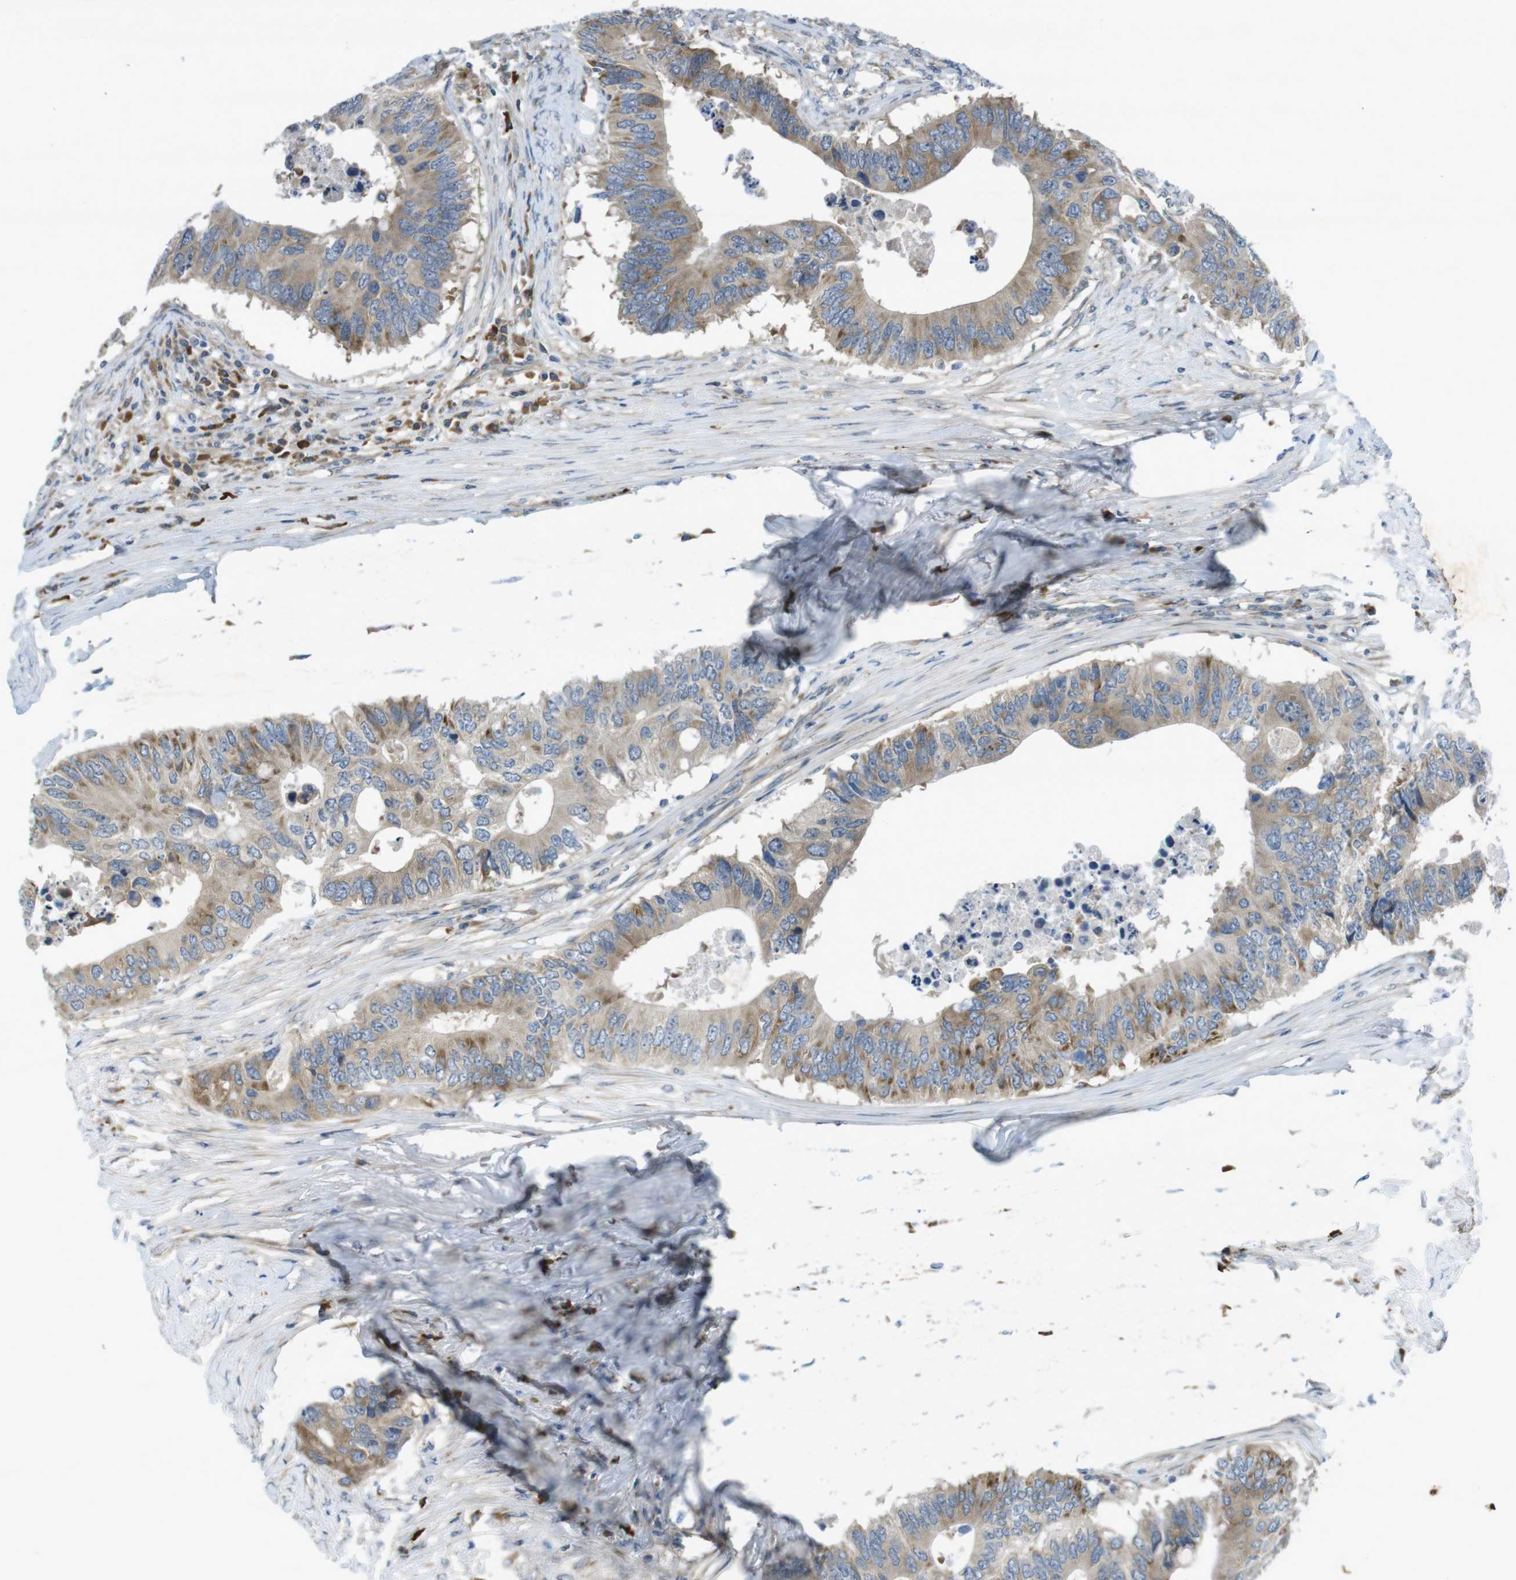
{"staining": {"intensity": "moderate", "quantity": ">75%", "location": "cytoplasmic/membranous"}, "tissue": "colorectal cancer", "cell_type": "Tumor cells", "image_type": "cancer", "snomed": [{"axis": "morphology", "description": "Adenocarcinoma, NOS"}, {"axis": "topography", "description": "Colon"}], "caption": "This is a photomicrograph of immunohistochemistry (IHC) staining of adenocarcinoma (colorectal), which shows moderate expression in the cytoplasmic/membranous of tumor cells.", "gene": "FLCN", "patient": {"sex": "male", "age": 71}}